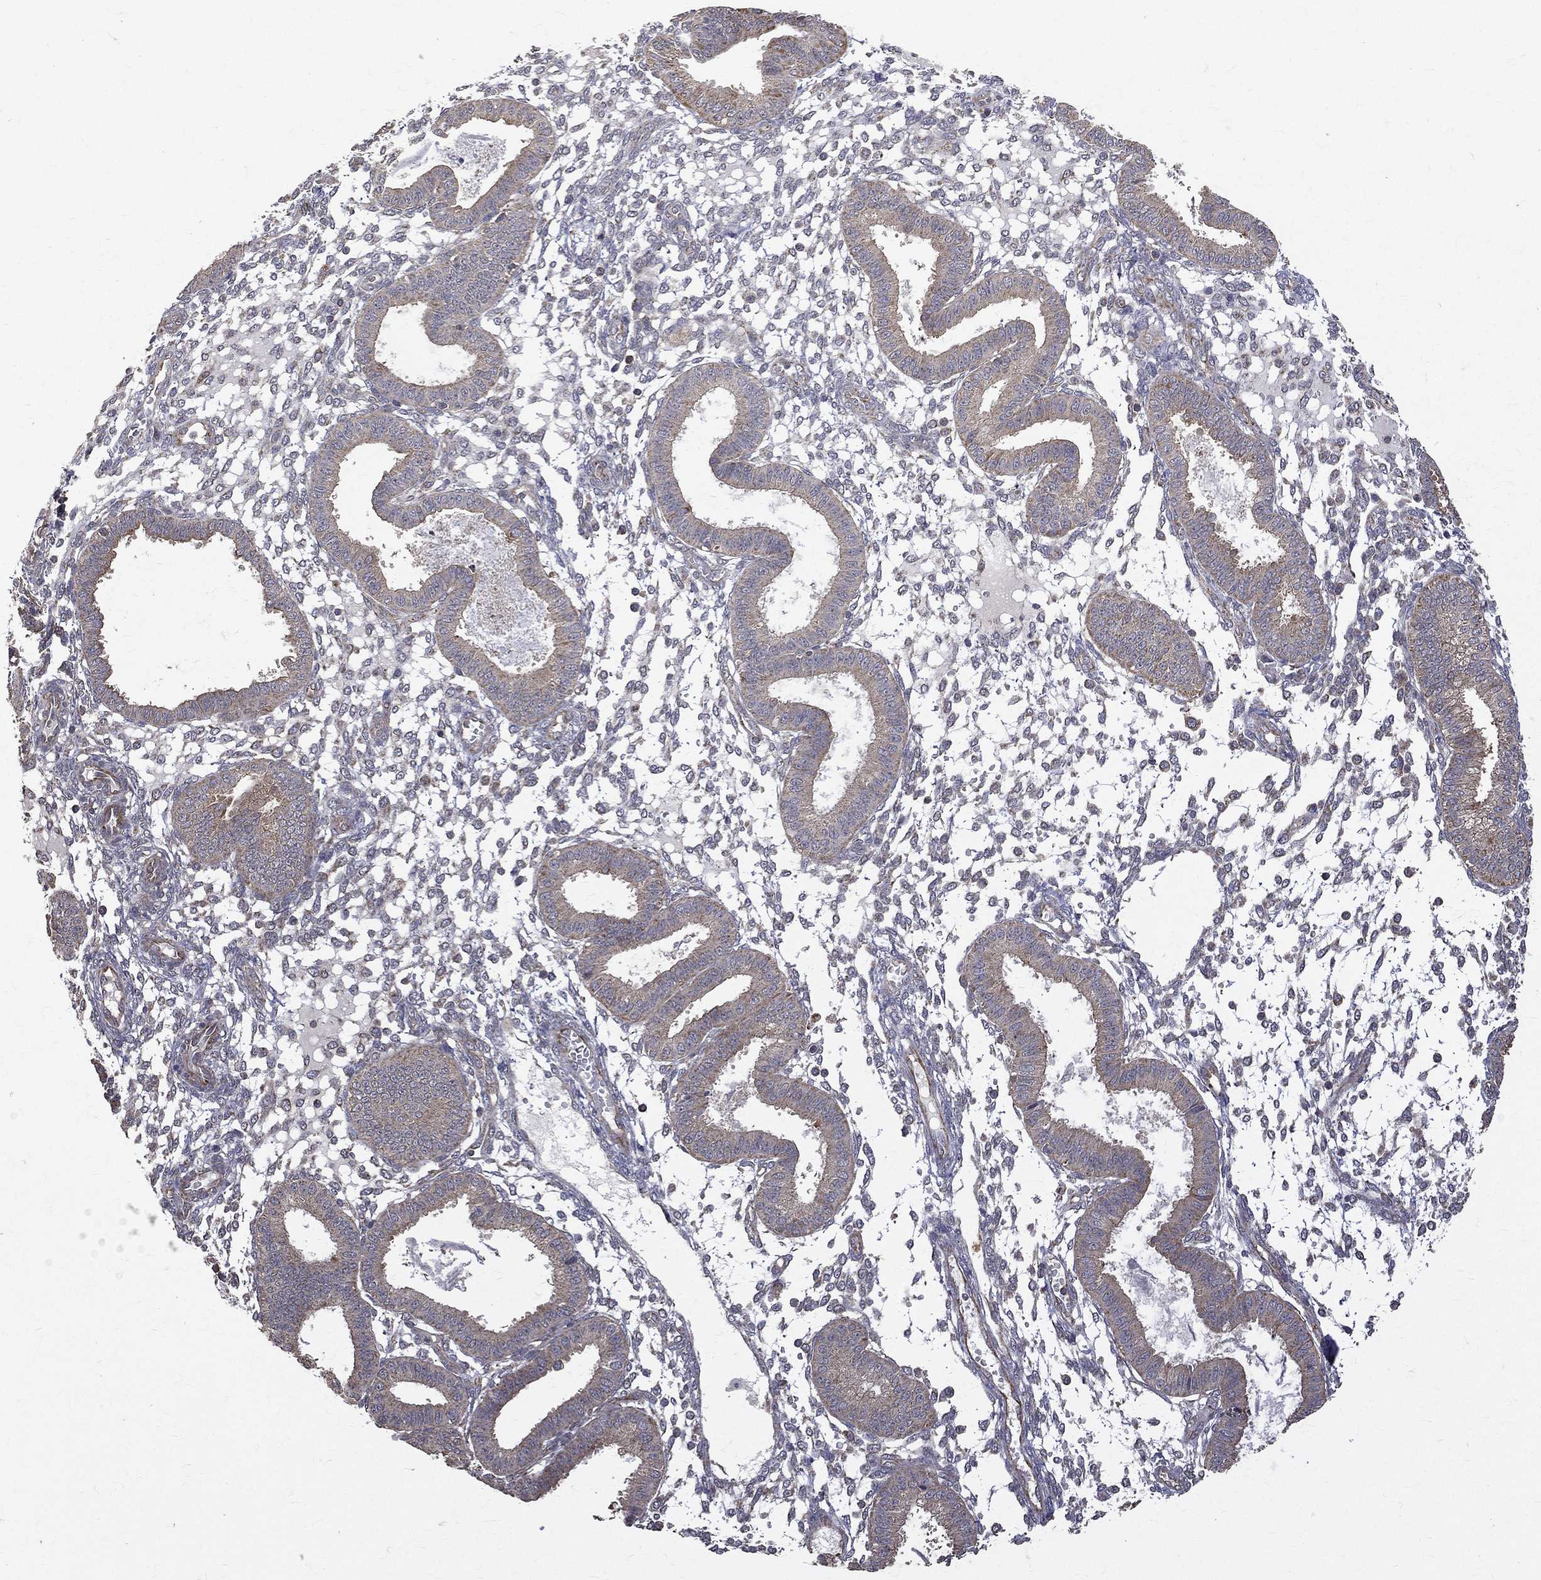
{"staining": {"intensity": "negative", "quantity": "none", "location": "none"}, "tissue": "endometrium", "cell_type": "Cells in endometrial stroma", "image_type": "normal", "snomed": [{"axis": "morphology", "description": "Normal tissue, NOS"}, {"axis": "topography", "description": "Endometrium"}], "caption": "Endometrium was stained to show a protein in brown. There is no significant positivity in cells in endometrial stroma.", "gene": "RPGR", "patient": {"sex": "female", "age": 43}}